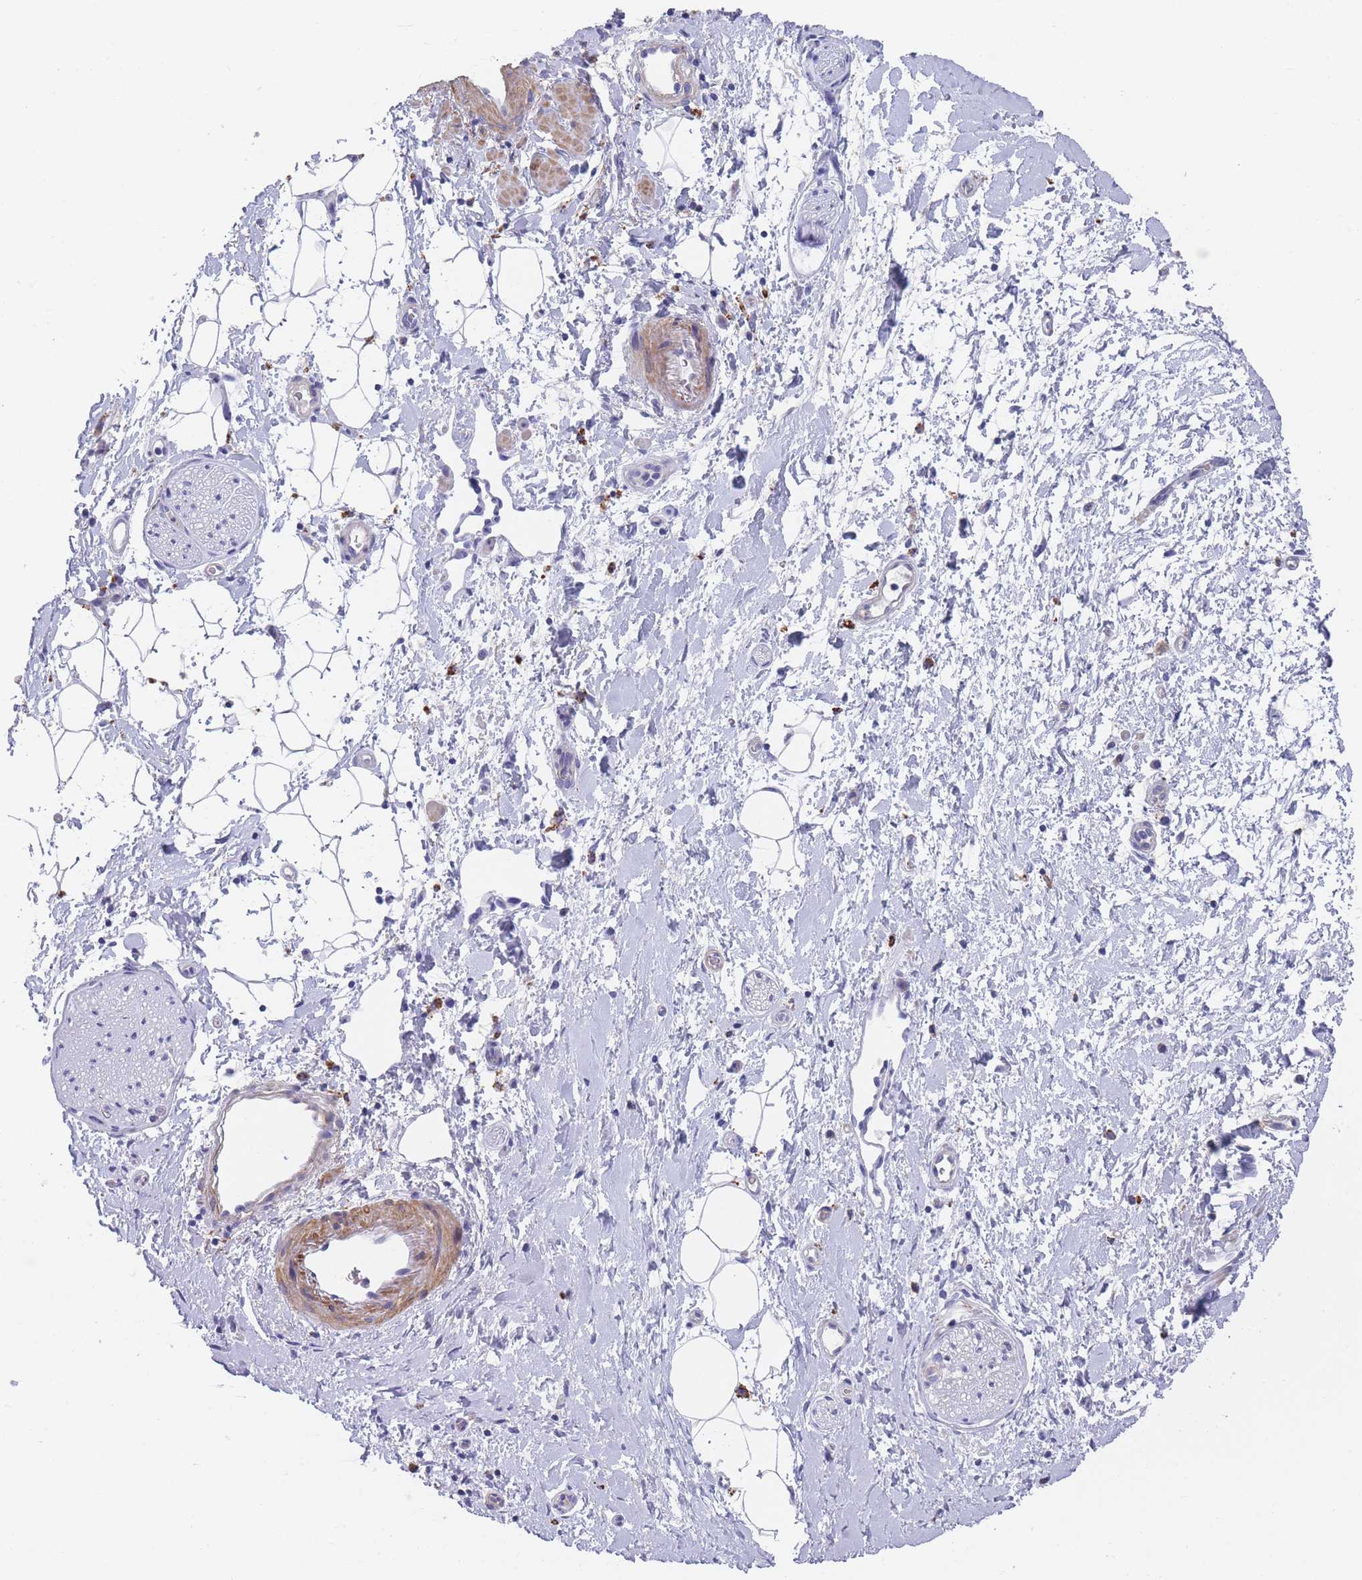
{"staining": {"intensity": "negative", "quantity": "none", "location": "none"}, "tissue": "adipose tissue", "cell_type": "Adipocytes", "image_type": "normal", "snomed": [{"axis": "morphology", "description": "Normal tissue, NOS"}, {"axis": "morphology", "description": "Adenocarcinoma, NOS"}, {"axis": "topography", "description": "Pancreas"}, {"axis": "topography", "description": "Peripheral nerve tissue"}], "caption": "This is an immunohistochemistry (IHC) photomicrograph of benign human adipose tissue. There is no expression in adipocytes.", "gene": "SCCPDH", "patient": {"sex": "female", "age": 77}}